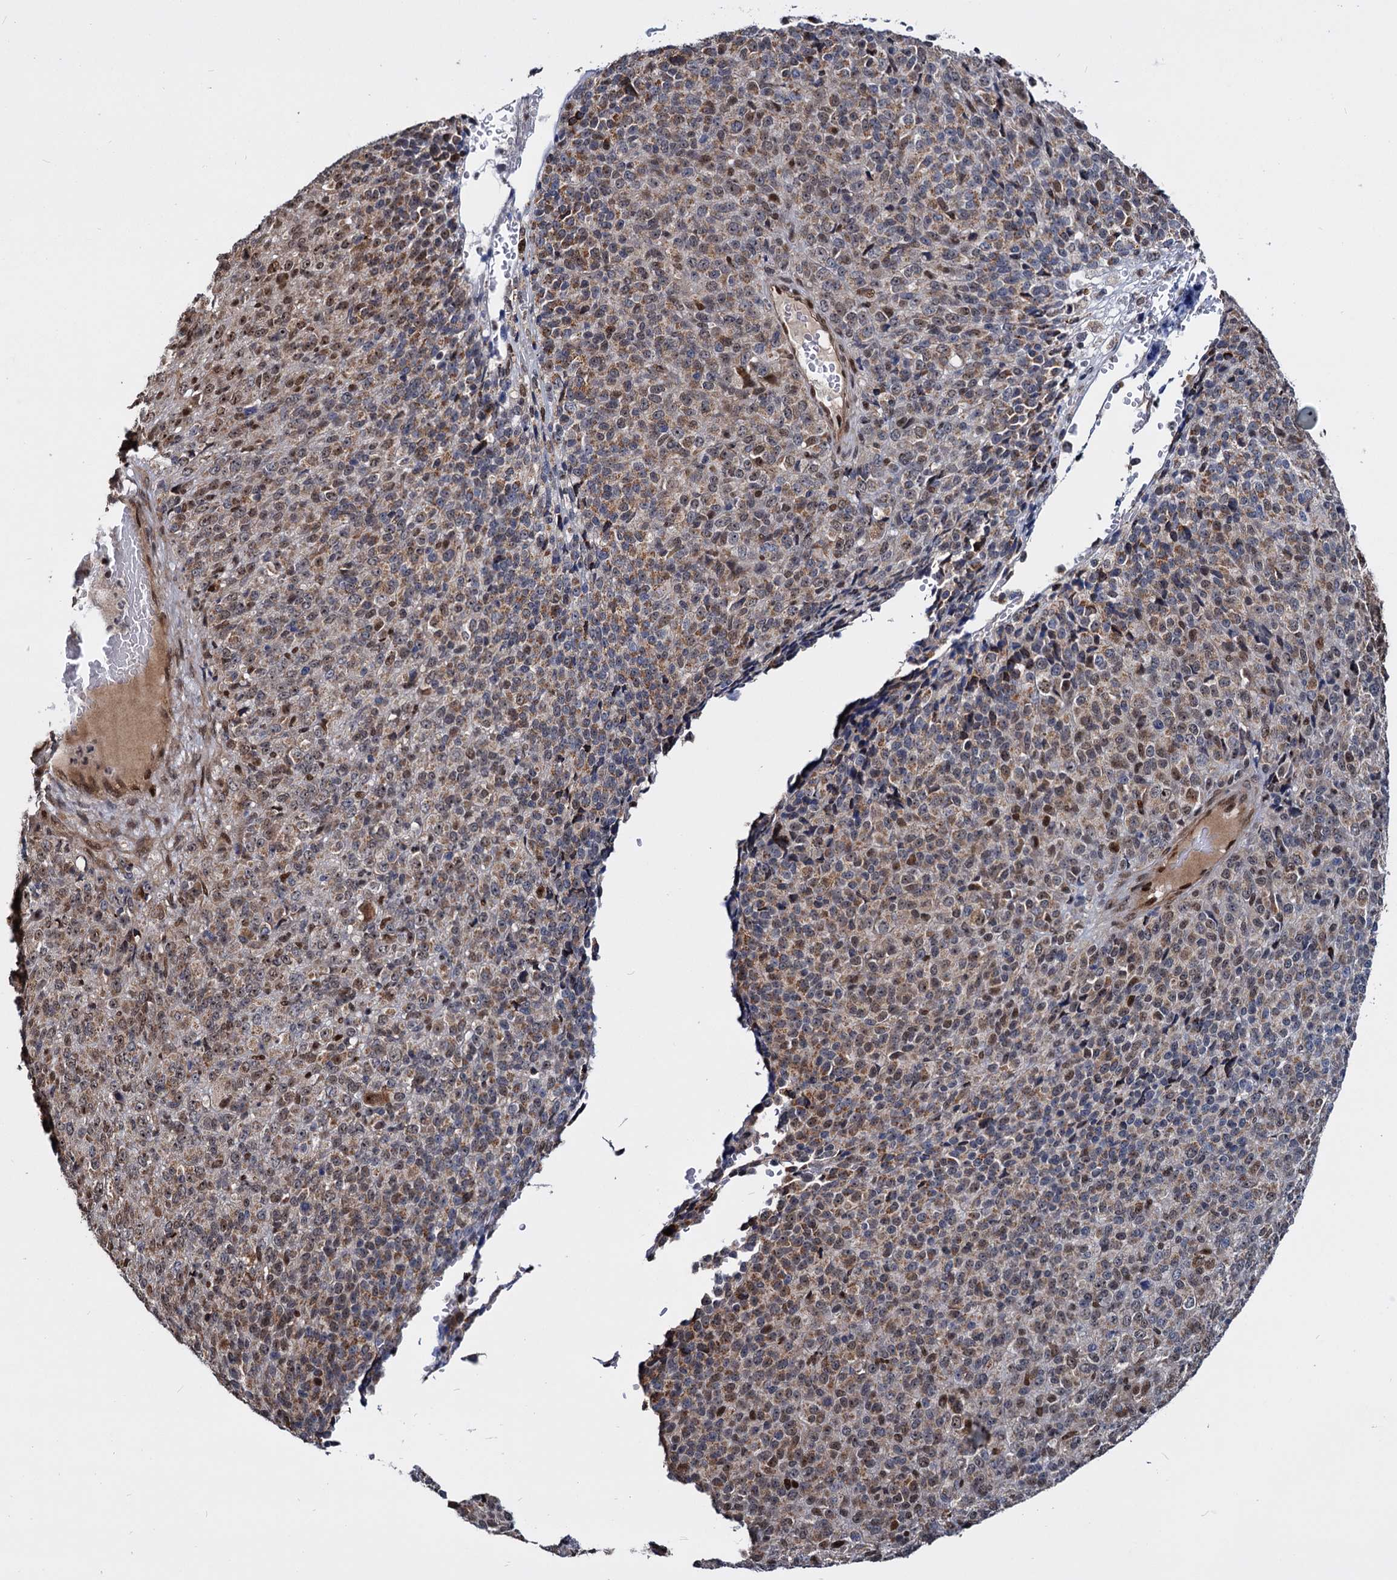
{"staining": {"intensity": "moderate", "quantity": ">75%", "location": "nuclear"}, "tissue": "melanoma", "cell_type": "Tumor cells", "image_type": "cancer", "snomed": [{"axis": "morphology", "description": "Malignant melanoma, Metastatic site"}, {"axis": "topography", "description": "Brain"}], "caption": "Tumor cells display moderate nuclear staining in approximately >75% of cells in melanoma.", "gene": "UBLCP1", "patient": {"sex": "female", "age": 56}}